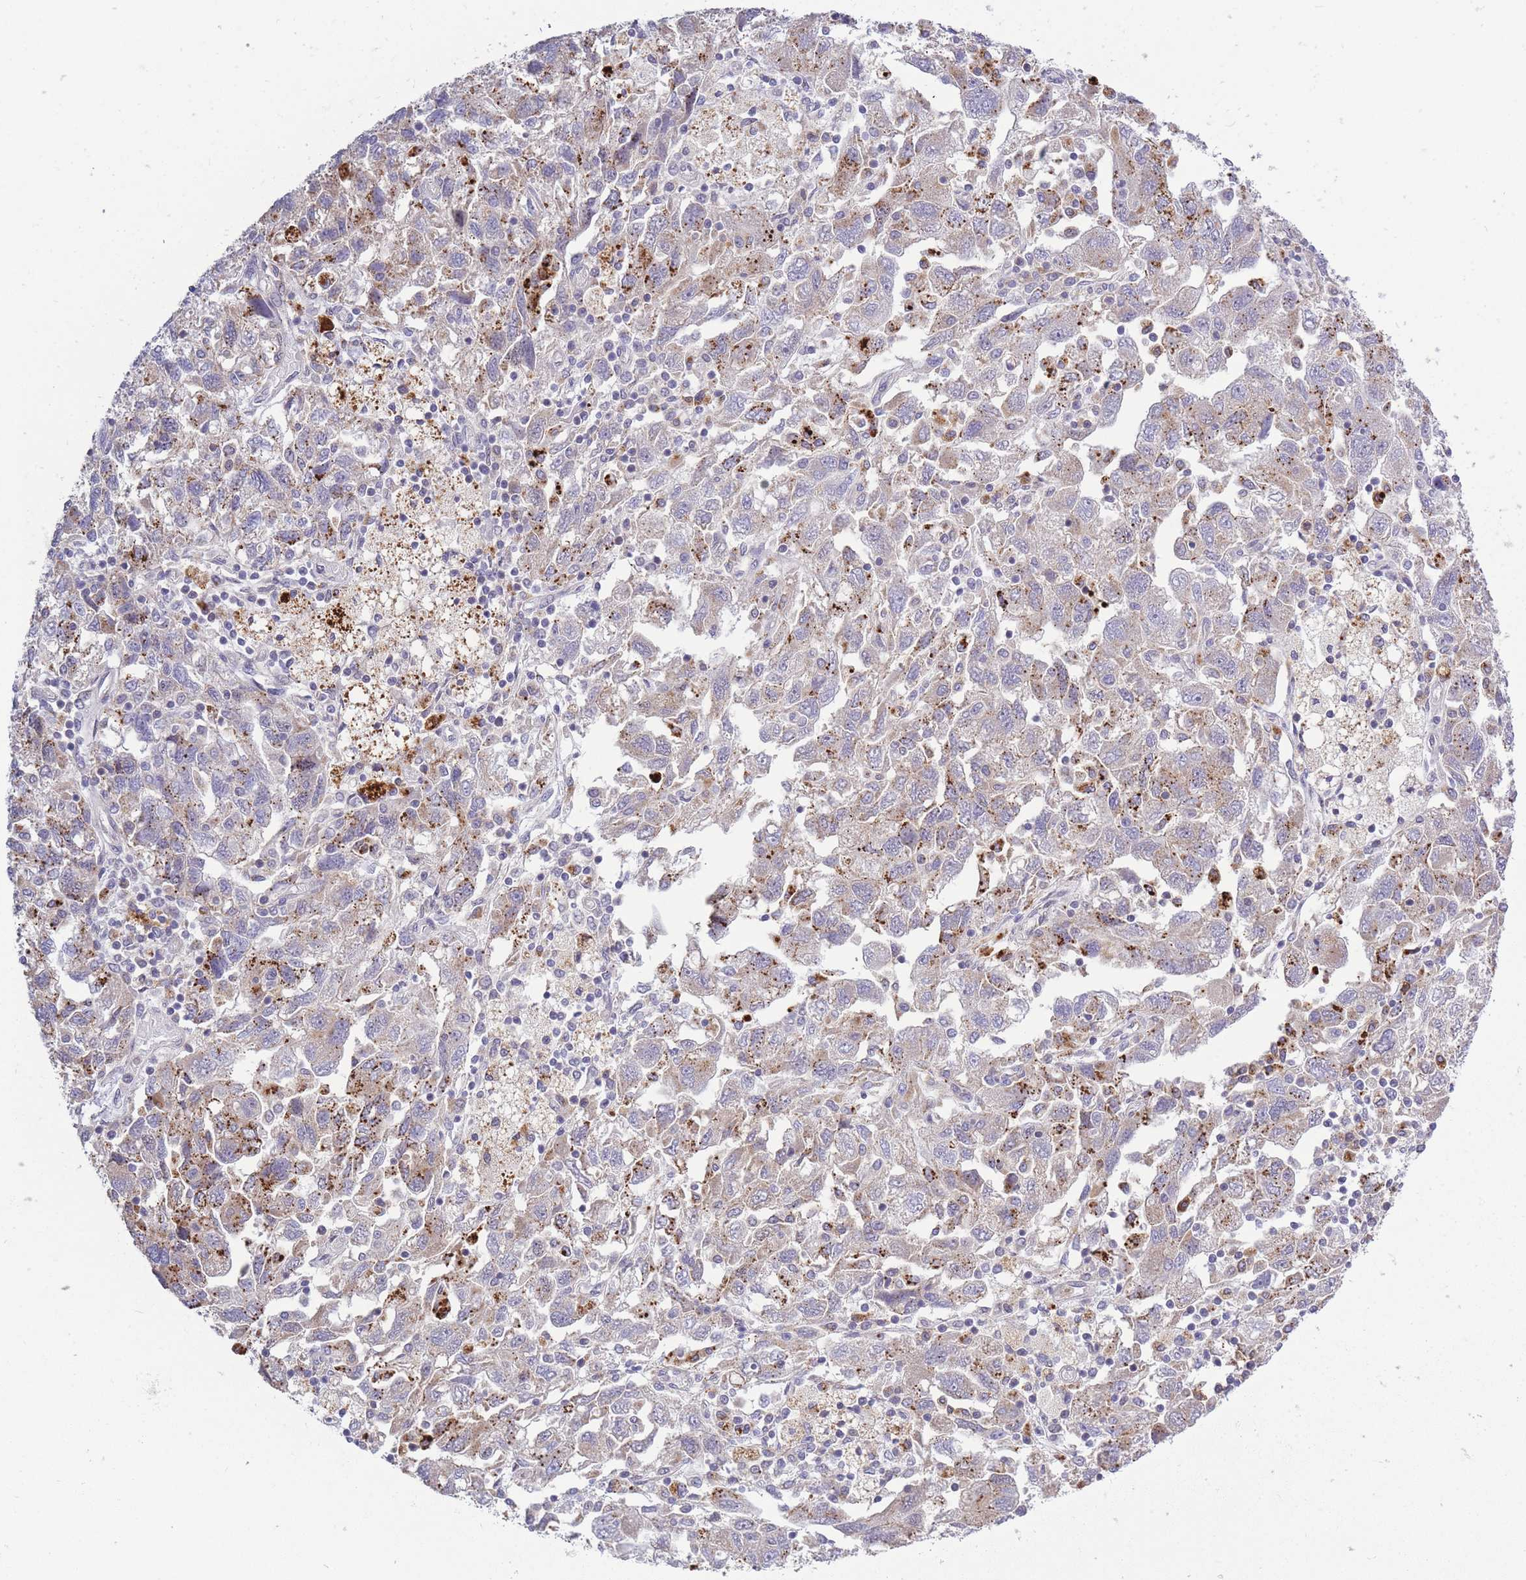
{"staining": {"intensity": "weak", "quantity": "25%-75%", "location": "cytoplasmic/membranous"}, "tissue": "ovarian cancer", "cell_type": "Tumor cells", "image_type": "cancer", "snomed": [{"axis": "morphology", "description": "Carcinoma, NOS"}, {"axis": "morphology", "description": "Cystadenocarcinoma, serous, NOS"}, {"axis": "topography", "description": "Ovary"}], "caption": "This micrograph demonstrates immunohistochemistry staining of human ovarian carcinoma, with low weak cytoplasmic/membranous expression in approximately 25%-75% of tumor cells.", "gene": "TRIM61", "patient": {"sex": "female", "age": 69}}